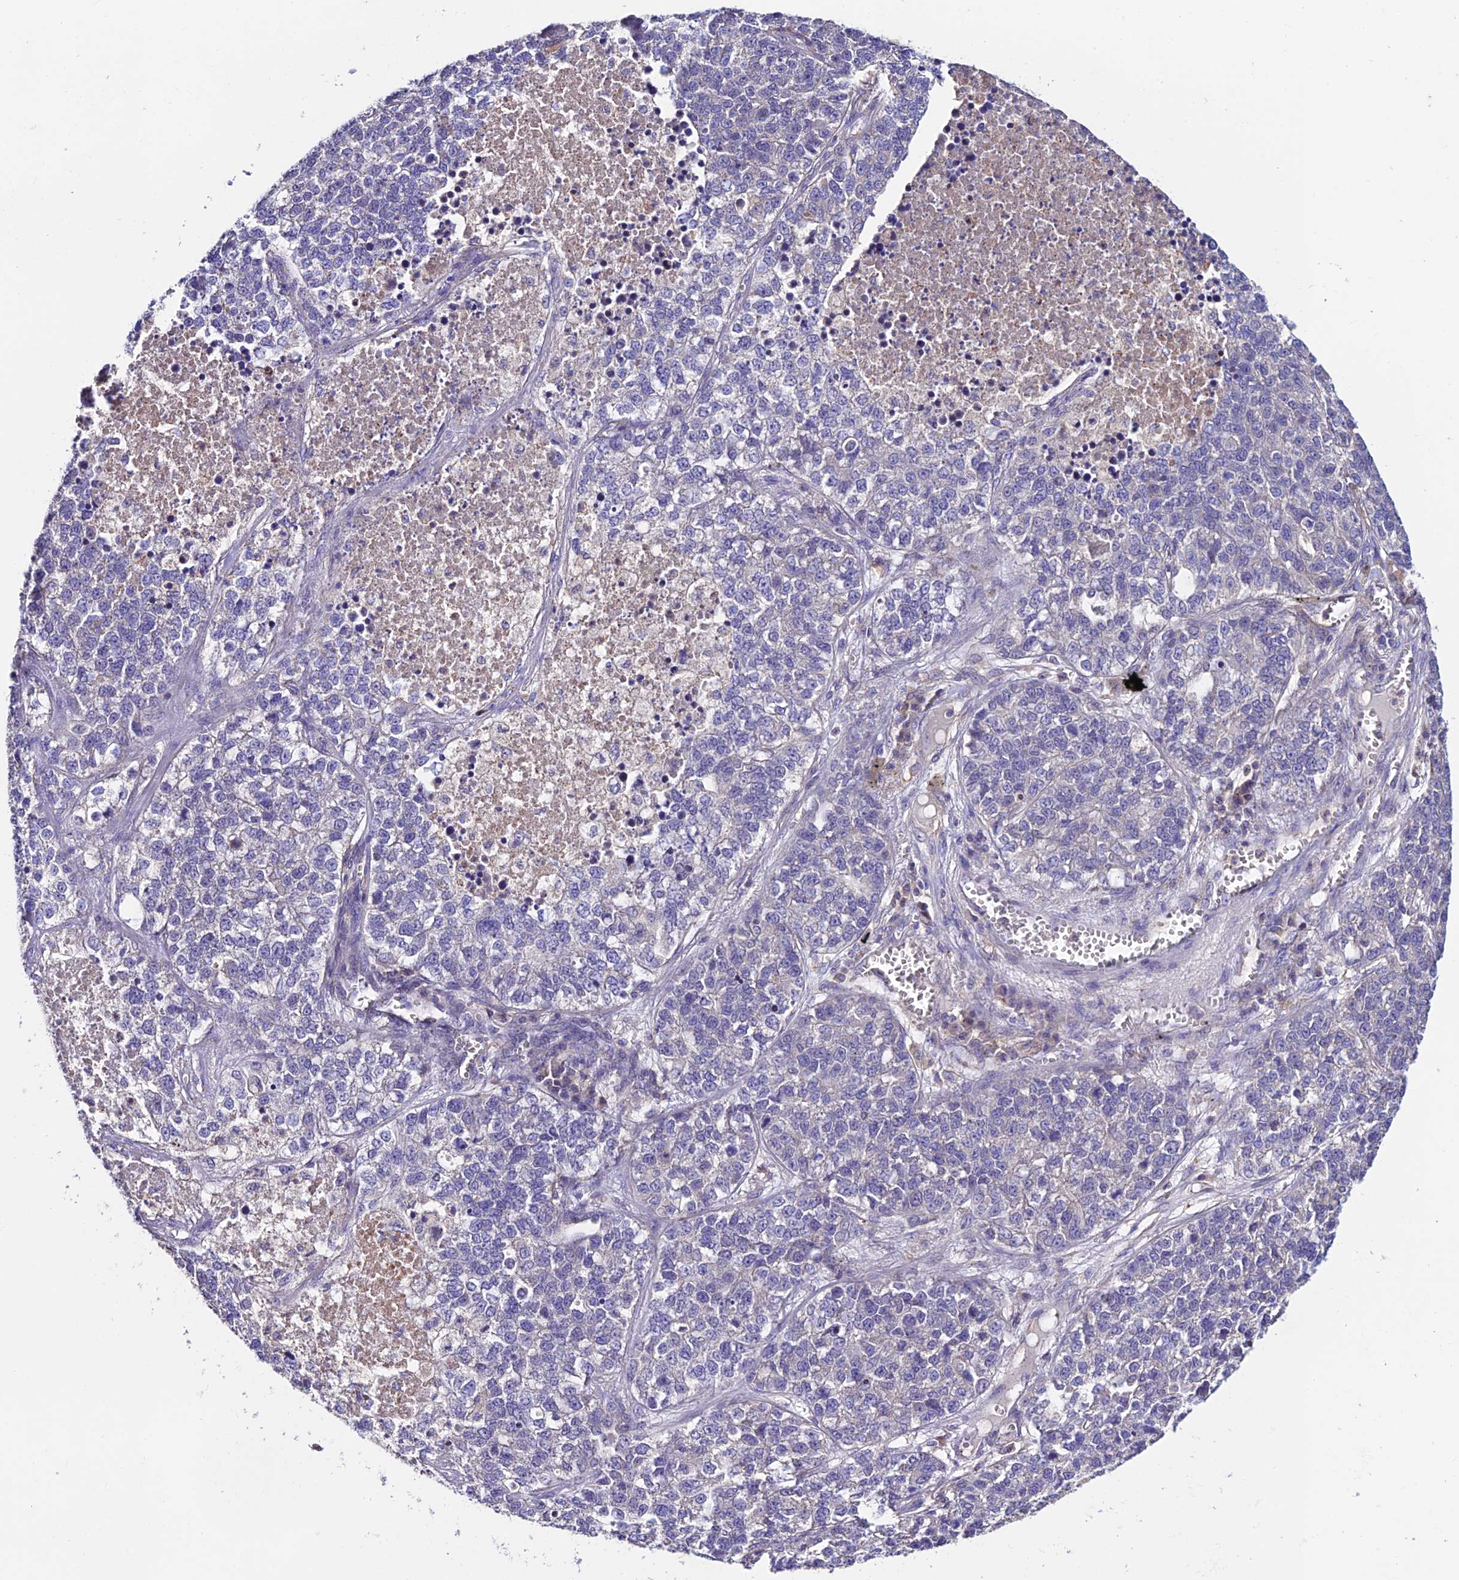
{"staining": {"intensity": "negative", "quantity": "none", "location": "none"}, "tissue": "lung cancer", "cell_type": "Tumor cells", "image_type": "cancer", "snomed": [{"axis": "morphology", "description": "Adenocarcinoma, NOS"}, {"axis": "topography", "description": "Lung"}], "caption": "The immunohistochemistry (IHC) image has no significant expression in tumor cells of lung adenocarcinoma tissue.", "gene": "BRME1", "patient": {"sex": "male", "age": 49}}